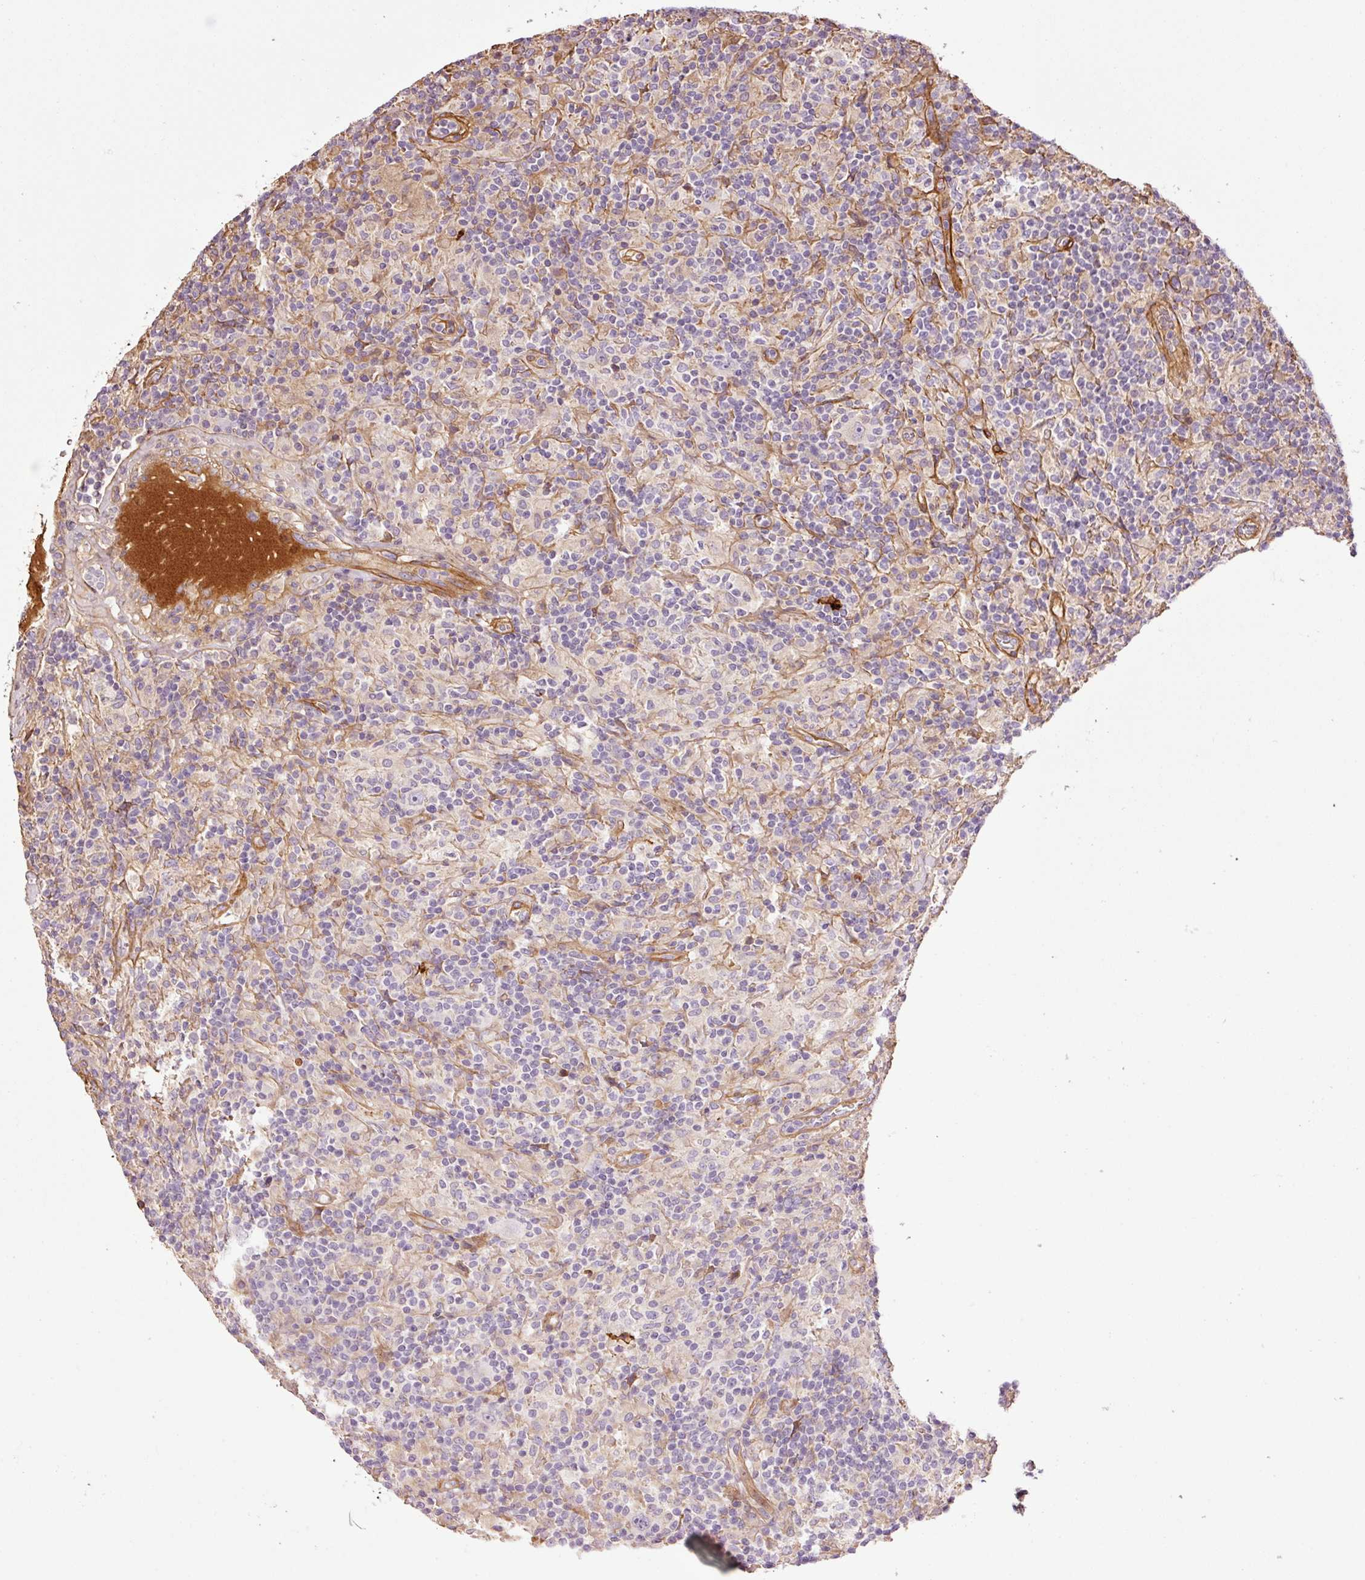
{"staining": {"intensity": "negative", "quantity": "none", "location": "none"}, "tissue": "lymphoma", "cell_type": "Tumor cells", "image_type": "cancer", "snomed": [{"axis": "morphology", "description": "Hodgkin's disease, NOS"}, {"axis": "topography", "description": "Lymph node"}], "caption": "The histopathology image shows no staining of tumor cells in lymphoma.", "gene": "NID2", "patient": {"sex": "male", "age": 70}}